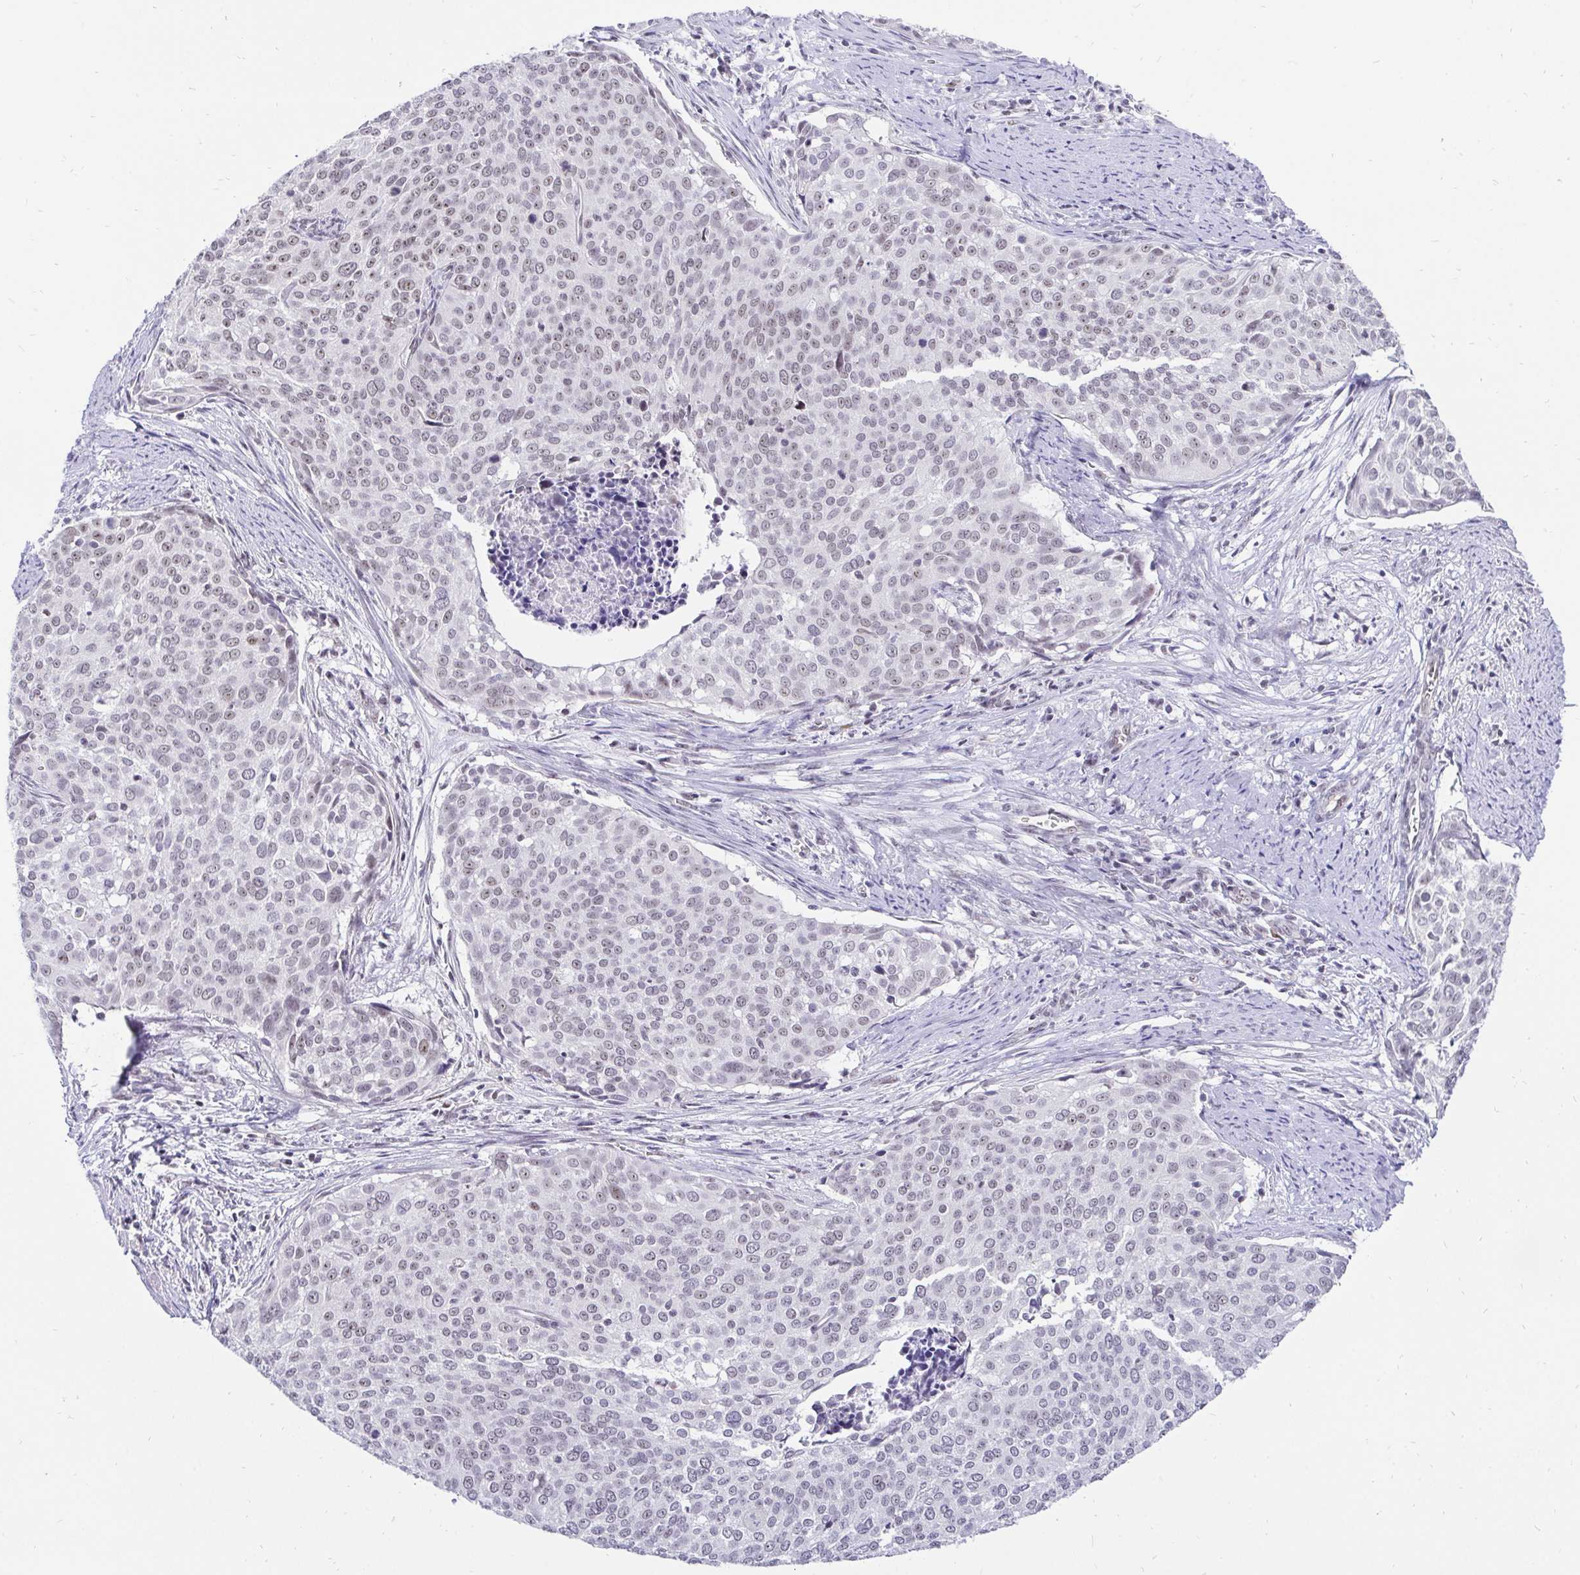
{"staining": {"intensity": "weak", "quantity": "25%-75%", "location": "nuclear"}, "tissue": "cervical cancer", "cell_type": "Tumor cells", "image_type": "cancer", "snomed": [{"axis": "morphology", "description": "Squamous cell carcinoma, NOS"}, {"axis": "topography", "description": "Cervix"}], "caption": "The photomicrograph reveals a brown stain indicating the presence of a protein in the nuclear of tumor cells in cervical cancer (squamous cell carcinoma).", "gene": "ZNF860", "patient": {"sex": "female", "age": 39}}